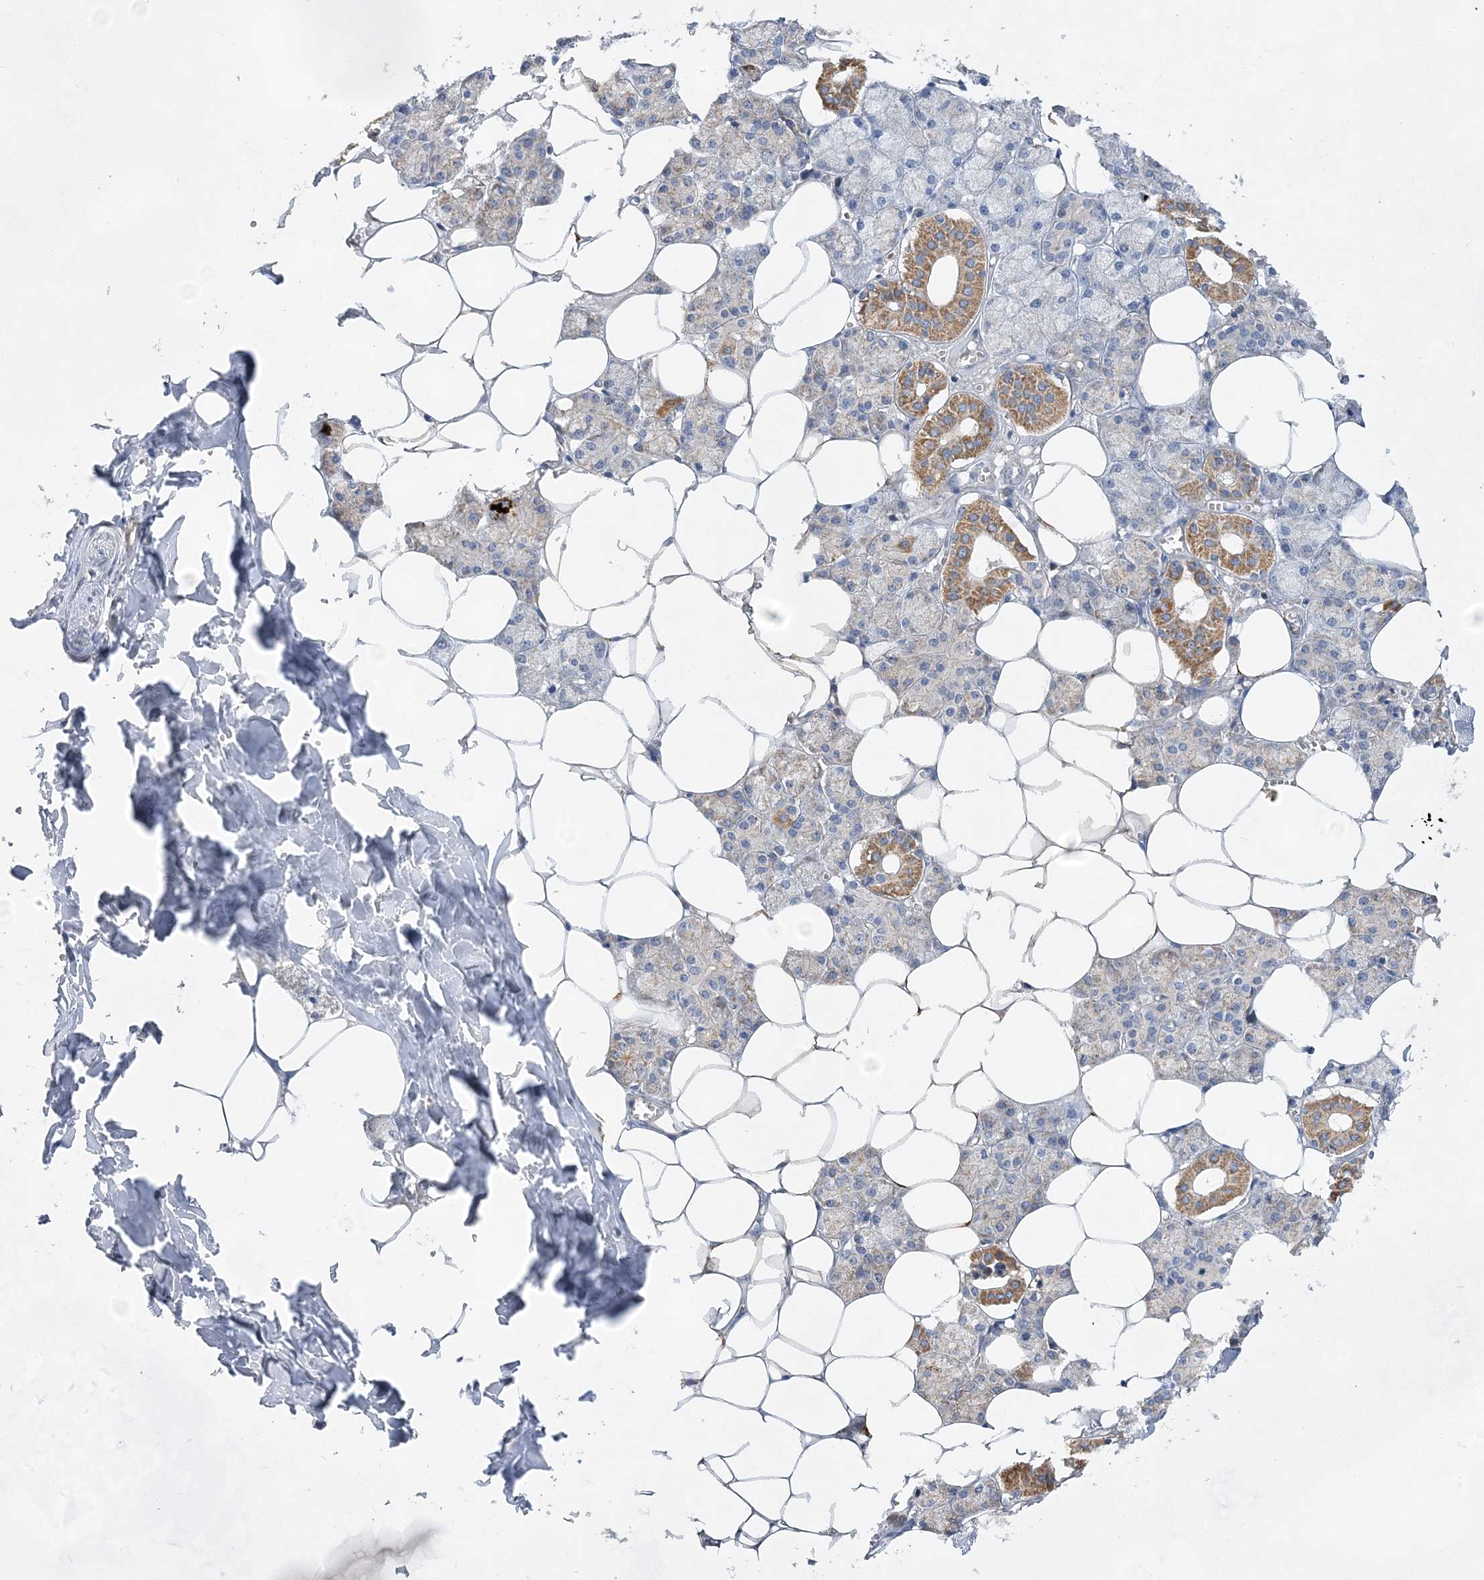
{"staining": {"intensity": "moderate", "quantity": "25%-75%", "location": "cytoplasmic/membranous"}, "tissue": "salivary gland", "cell_type": "Glandular cells", "image_type": "normal", "snomed": [{"axis": "morphology", "description": "Normal tissue, NOS"}, {"axis": "topography", "description": "Salivary gland"}], "caption": "Salivary gland was stained to show a protein in brown. There is medium levels of moderate cytoplasmic/membranous staining in approximately 25%-75% of glandular cells. The protein of interest is shown in brown color, while the nuclei are stained blue.", "gene": "TRAPPC13", "patient": {"sex": "male", "age": 62}}